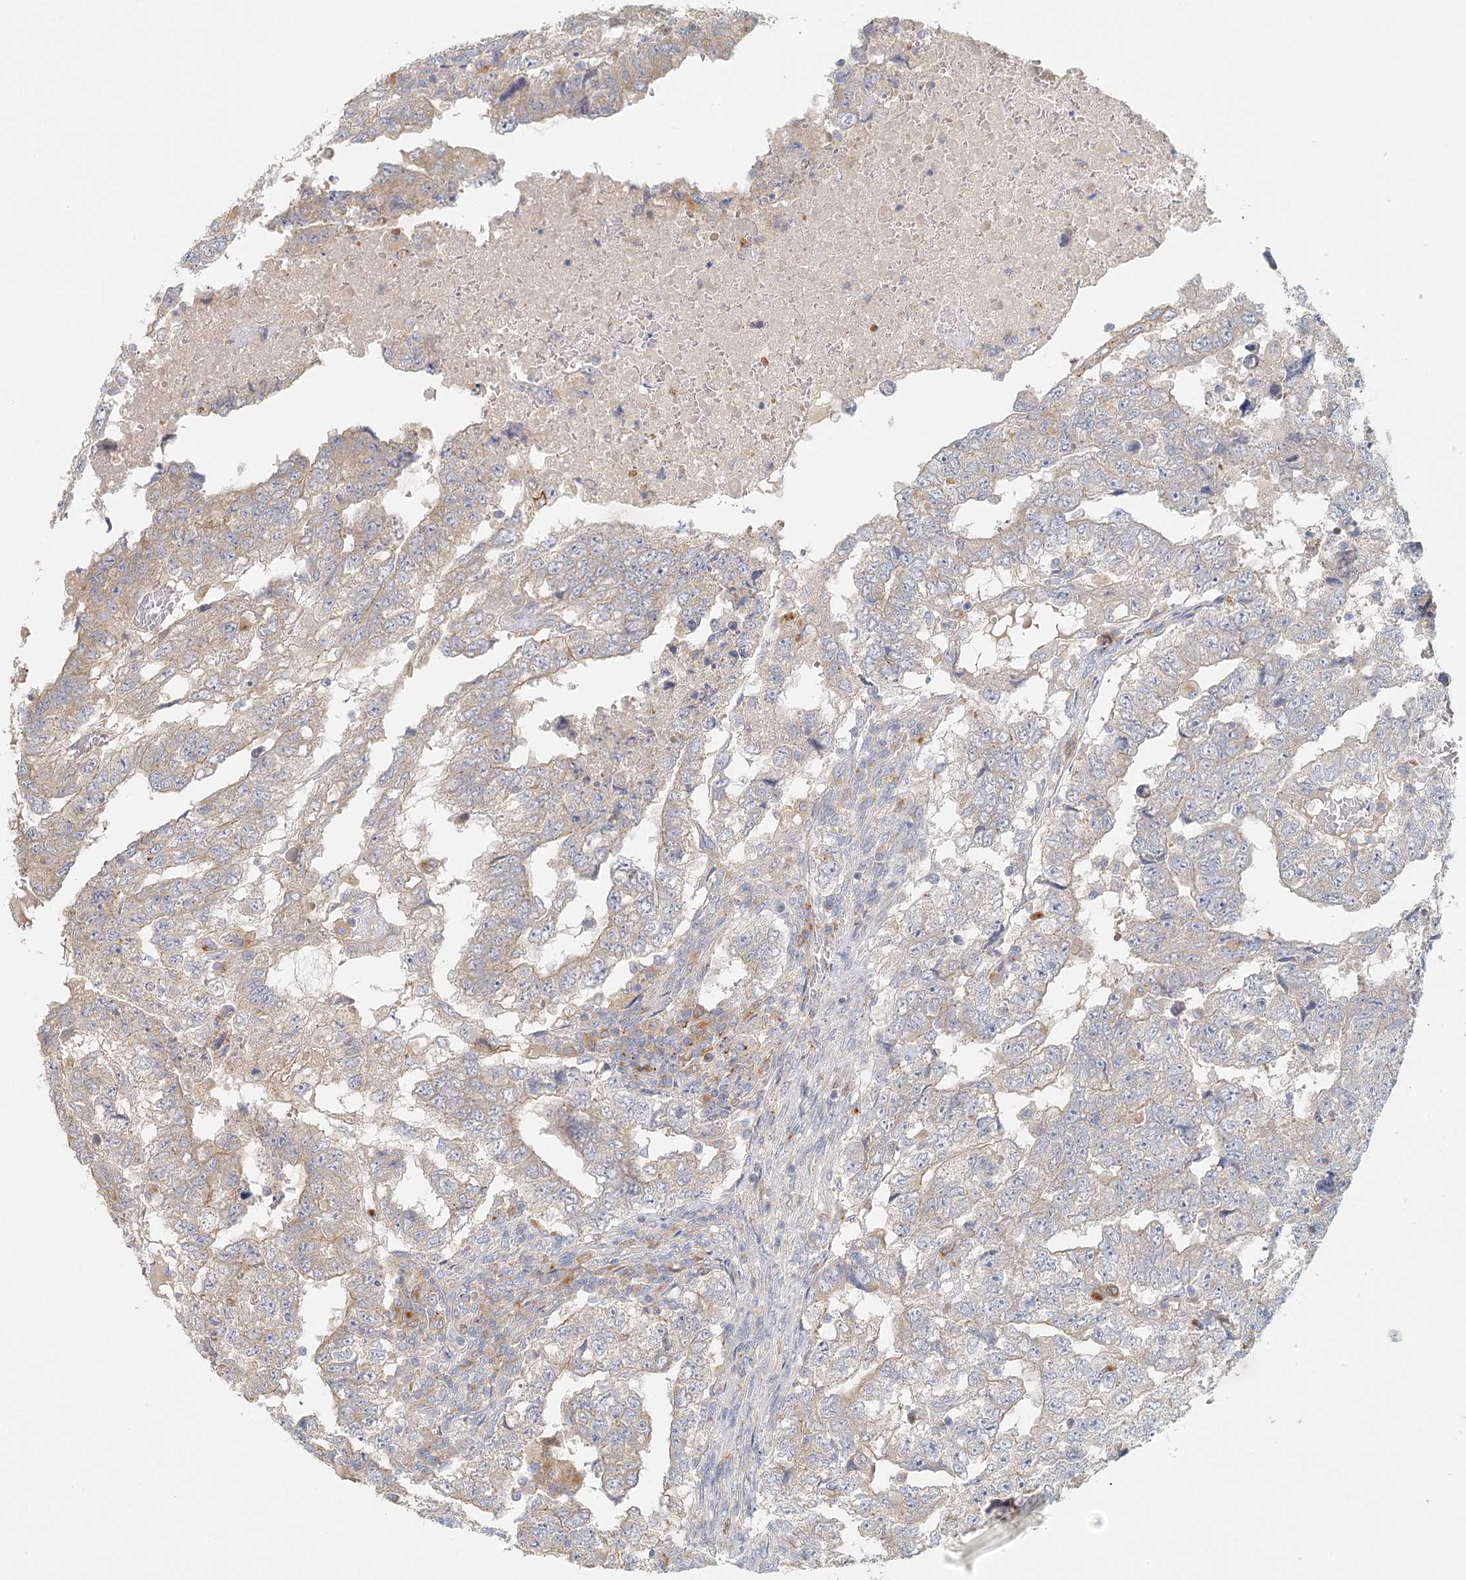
{"staining": {"intensity": "negative", "quantity": "none", "location": "none"}, "tissue": "testis cancer", "cell_type": "Tumor cells", "image_type": "cancer", "snomed": [{"axis": "morphology", "description": "Carcinoma, Embryonal, NOS"}, {"axis": "topography", "description": "Testis"}], "caption": "The histopathology image demonstrates no significant expression in tumor cells of testis embryonal carcinoma. The staining is performed using DAB brown chromogen with nuclei counter-stained in using hematoxylin.", "gene": "VSIG1", "patient": {"sex": "male", "age": 36}}